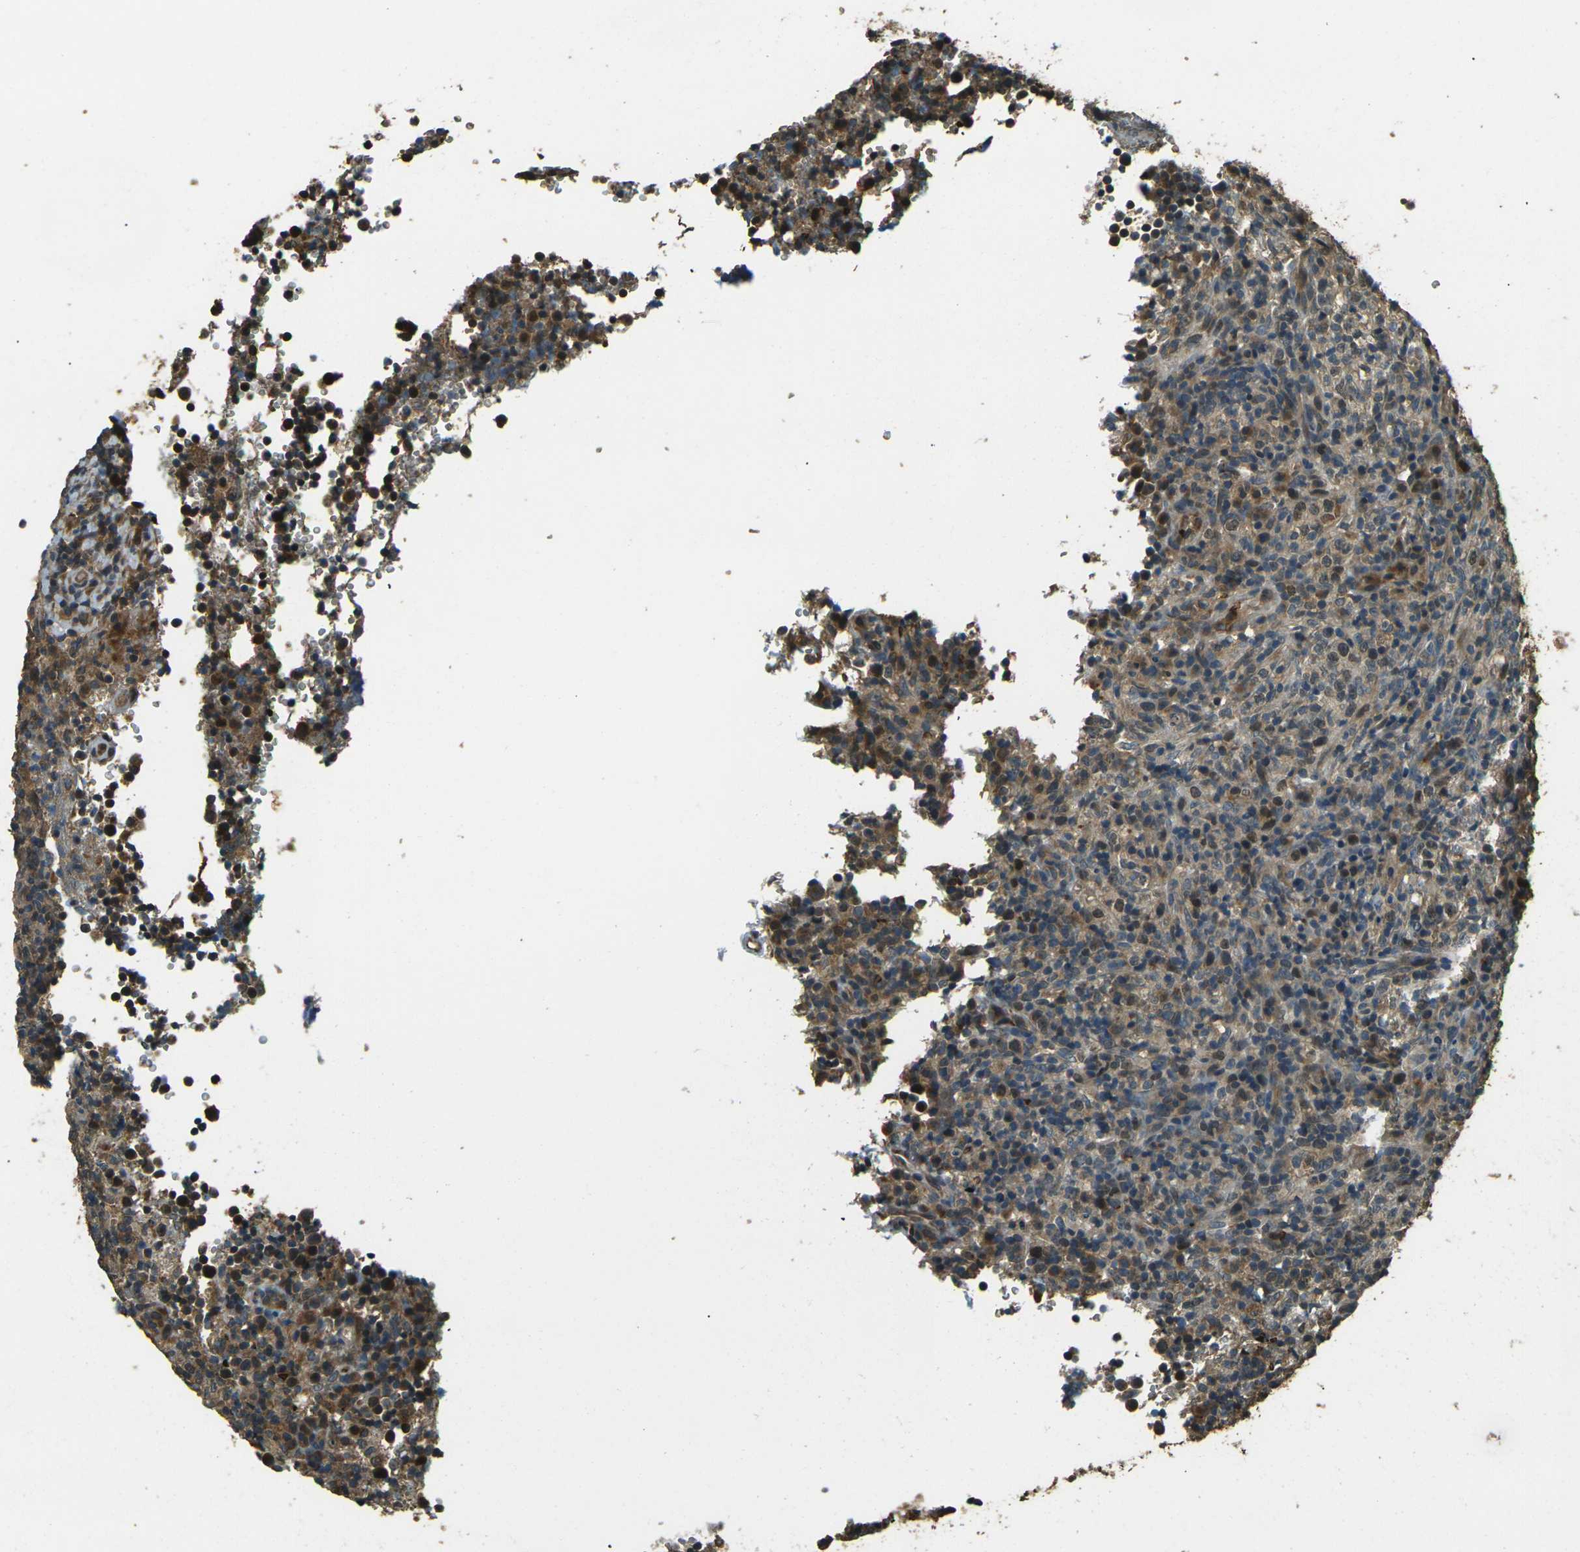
{"staining": {"intensity": "moderate", "quantity": "25%-75%", "location": "cytoplasmic/membranous,nuclear"}, "tissue": "lymphoma", "cell_type": "Tumor cells", "image_type": "cancer", "snomed": [{"axis": "morphology", "description": "Malignant lymphoma, non-Hodgkin's type, High grade"}, {"axis": "topography", "description": "Lymph node"}], "caption": "Moderate cytoplasmic/membranous and nuclear protein positivity is identified in approximately 25%-75% of tumor cells in lymphoma.", "gene": "TOR1A", "patient": {"sex": "female", "age": 76}}